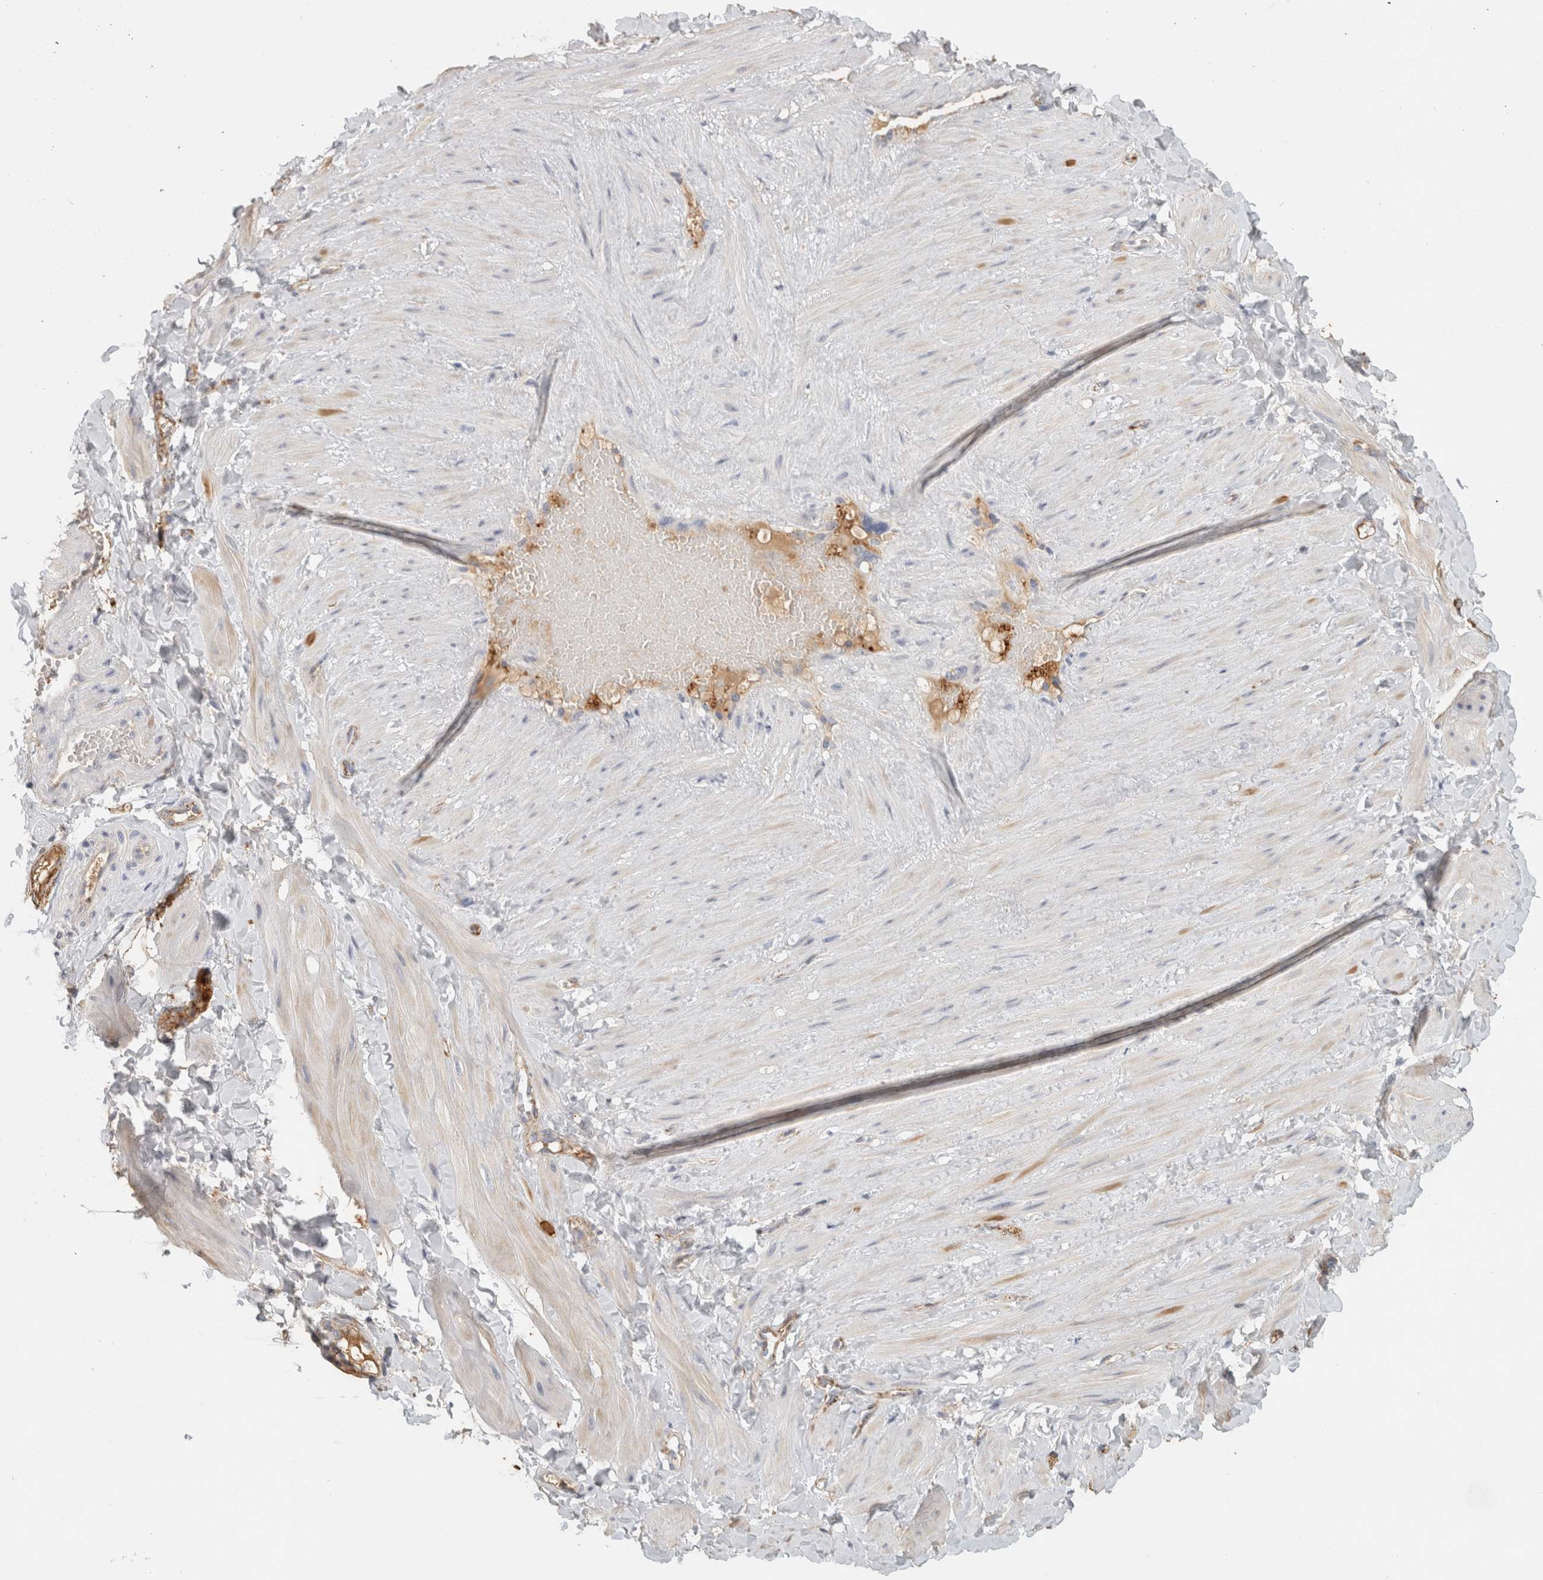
{"staining": {"intensity": "negative", "quantity": "none", "location": "none"}, "tissue": "soft tissue", "cell_type": "Fibroblasts", "image_type": "normal", "snomed": [{"axis": "morphology", "description": "Normal tissue, NOS"}, {"axis": "topography", "description": "Adipose tissue"}, {"axis": "topography", "description": "Vascular tissue"}, {"axis": "topography", "description": "Peripheral nerve tissue"}], "caption": "Immunohistochemical staining of benign human soft tissue reveals no significant positivity in fibroblasts. The staining was performed using DAB (3,3'-diaminobenzidine) to visualize the protein expression in brown, while the nuclei were stained in blue with hematoxylin (Magnification: 20x).", "gene": "CD36", "patient": {"sex": "male", "age": 25}}